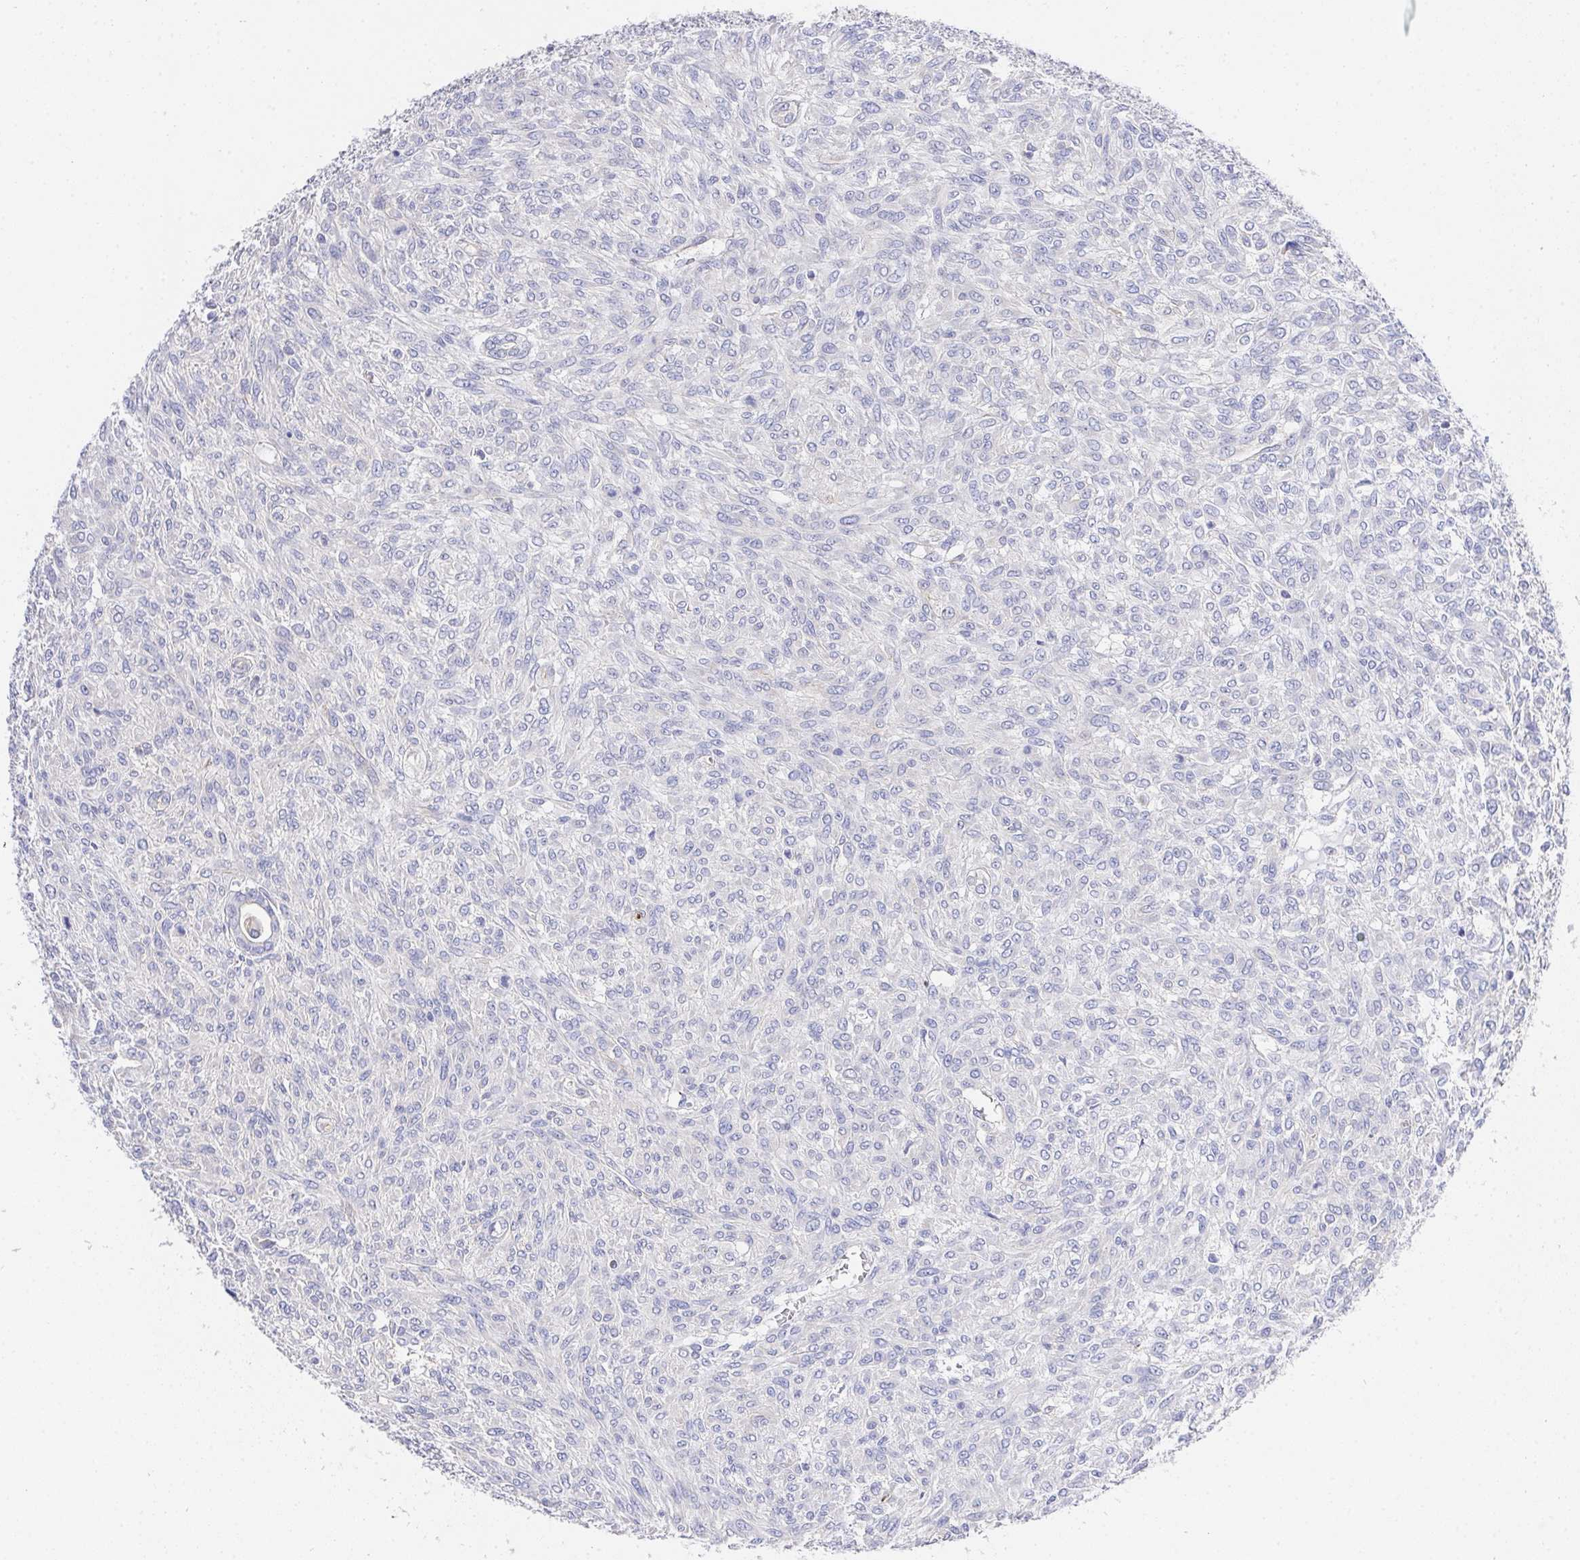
{"staining": {"intensity": "negative", "quantity": "none", "location": "none"}, "tissue": "renal cancer", "cell_type": "Tumor cells", "image_type": "cancer", "snomed": [{"axis": "morphology", "description": "Adenocarcinoma, NOS"}, {"axis": "topography", "description": "Kidney"}], "caption": "An immunohistochemistry image of renal cancer (adenocarcinoma) is shown. There is no staining in tumor cells of renal cancer (adenocarcinoma).", "gene": "PRG3", "patient": {"sex": "male", "age": 58}}